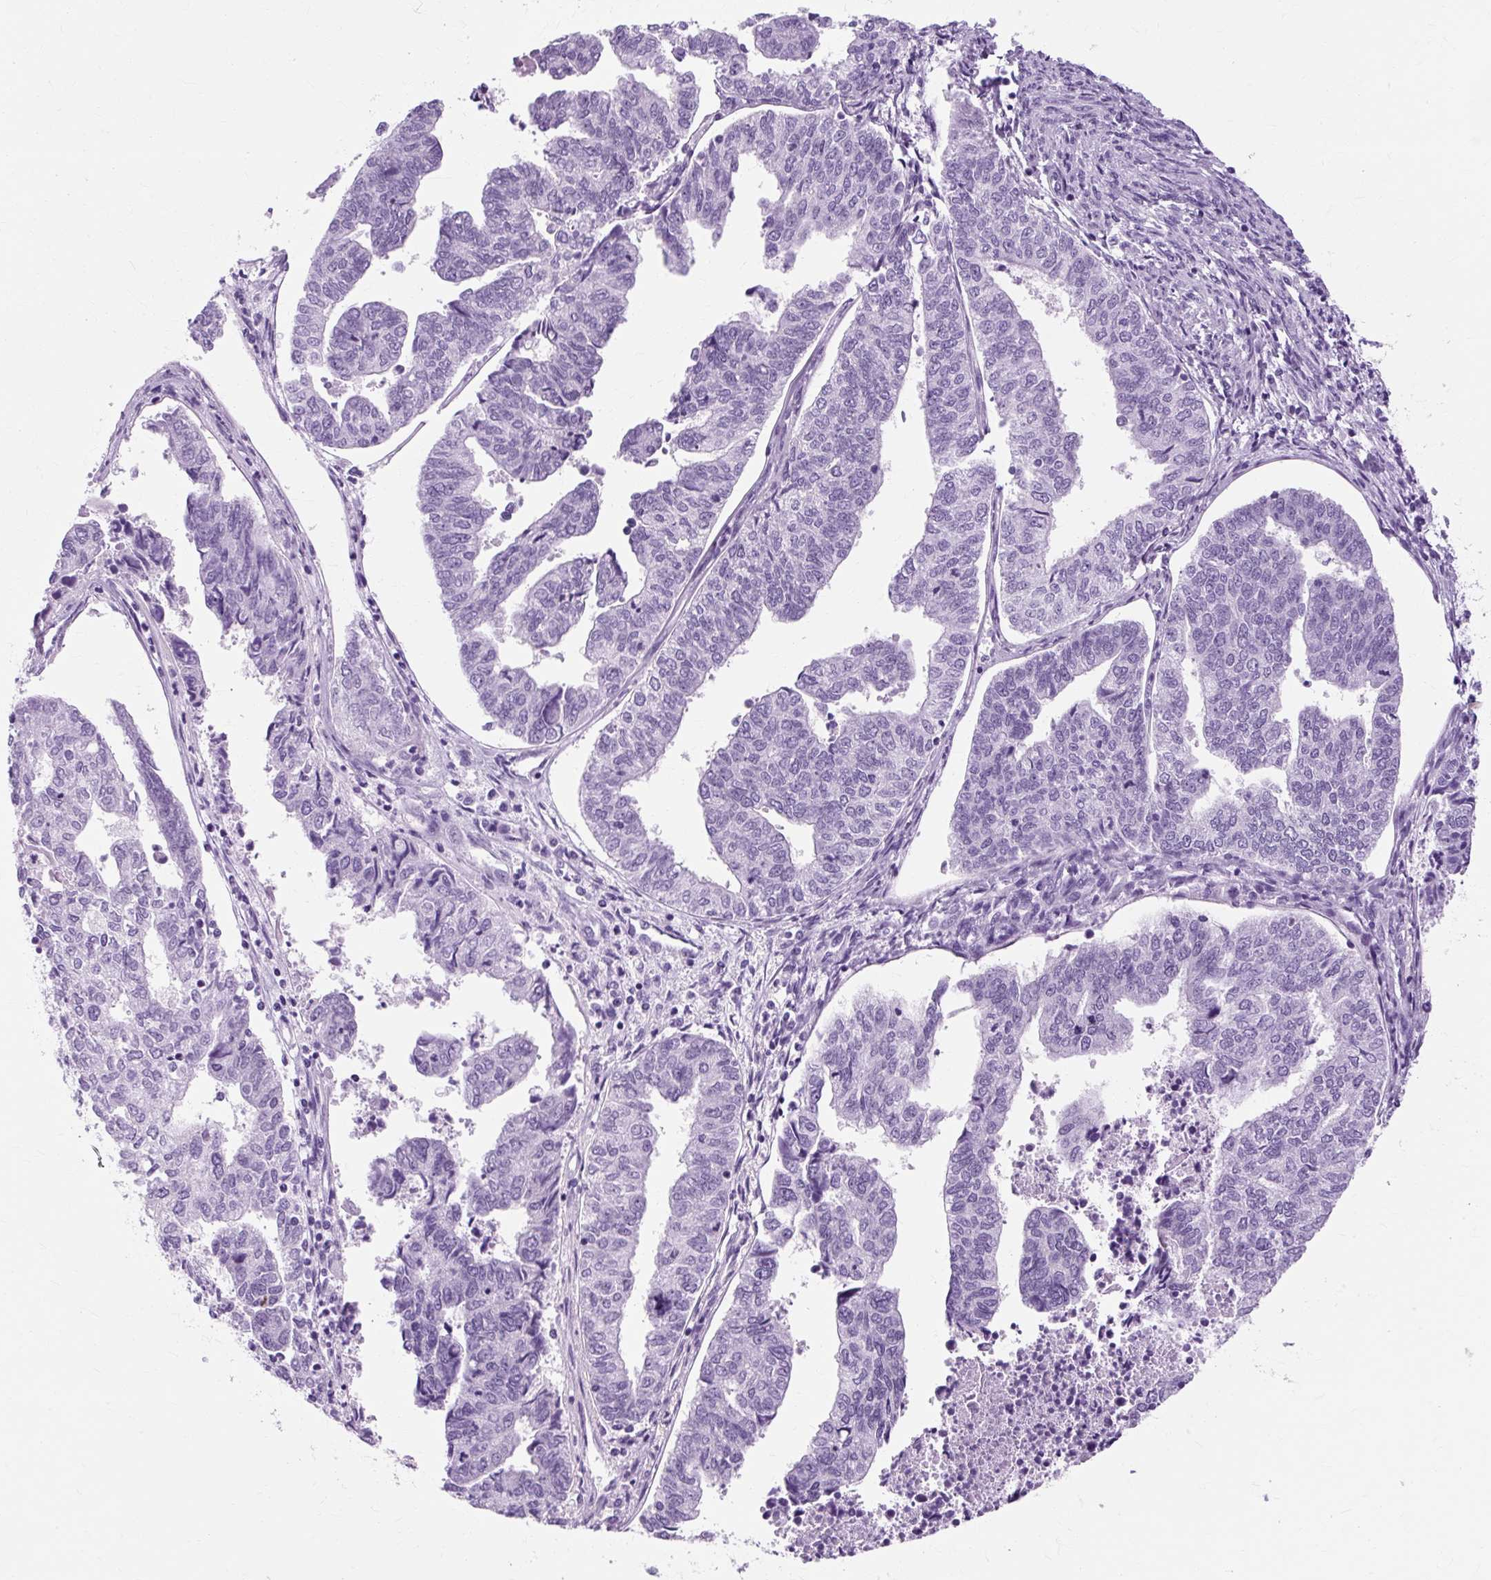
{"staining": {"intensity": "negative", "quantity": "none", "location": "none"}, "tissue": "endometrial cancer", "cell_type": "Tumor cells", "image_type": "cancer", "snomed": [{"axis": "morphology", "description": "Adenocarcinoma, NOS"}, {"axis": "topography", "description": "Endometrium"}], "caption": "A photomicrograph of endometrial cancer stained for a protein exhibits no brown staining in tumor cells.", "gene": "TMEM89", "patient": {"sex": "female", "age": 73}}